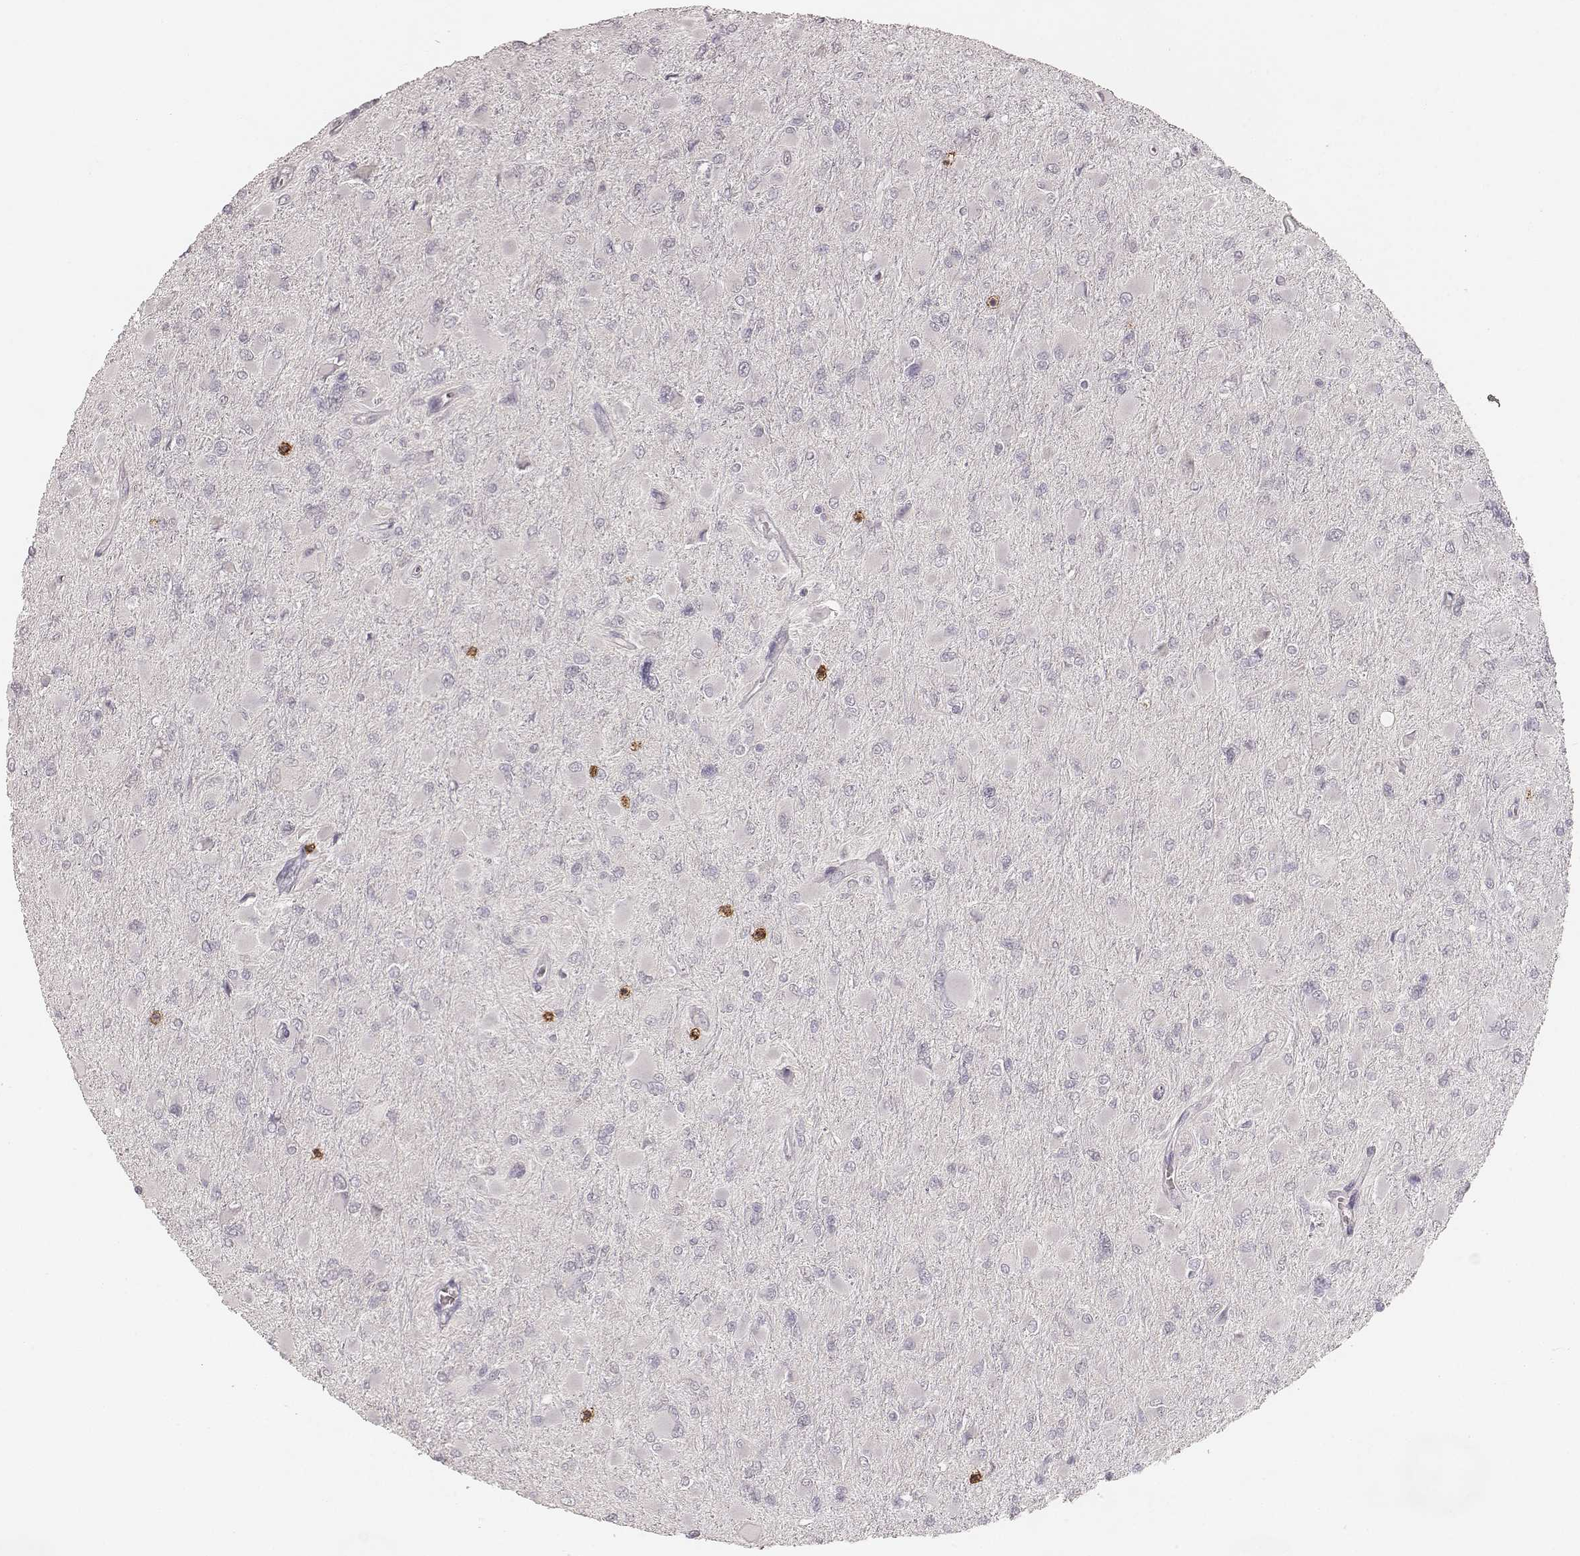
{"staining": {"intensity": "negative", "quantity": "none", "location": "none"}, "tissue": "glioma", "cell_type": "Tumor cells", "image_type": "cancer", "snomed": [{"axis": "morphology", "description": "Glioma, malignant, High grade"}, {"axis": "topography", "description": "Cerebral cortex"}], "caption": "The histopathology image displays no staining of tumor cells in malignant high-grade glioma.", "gene": "CD8A", "patient": {"sex": "female", "age": 36}}